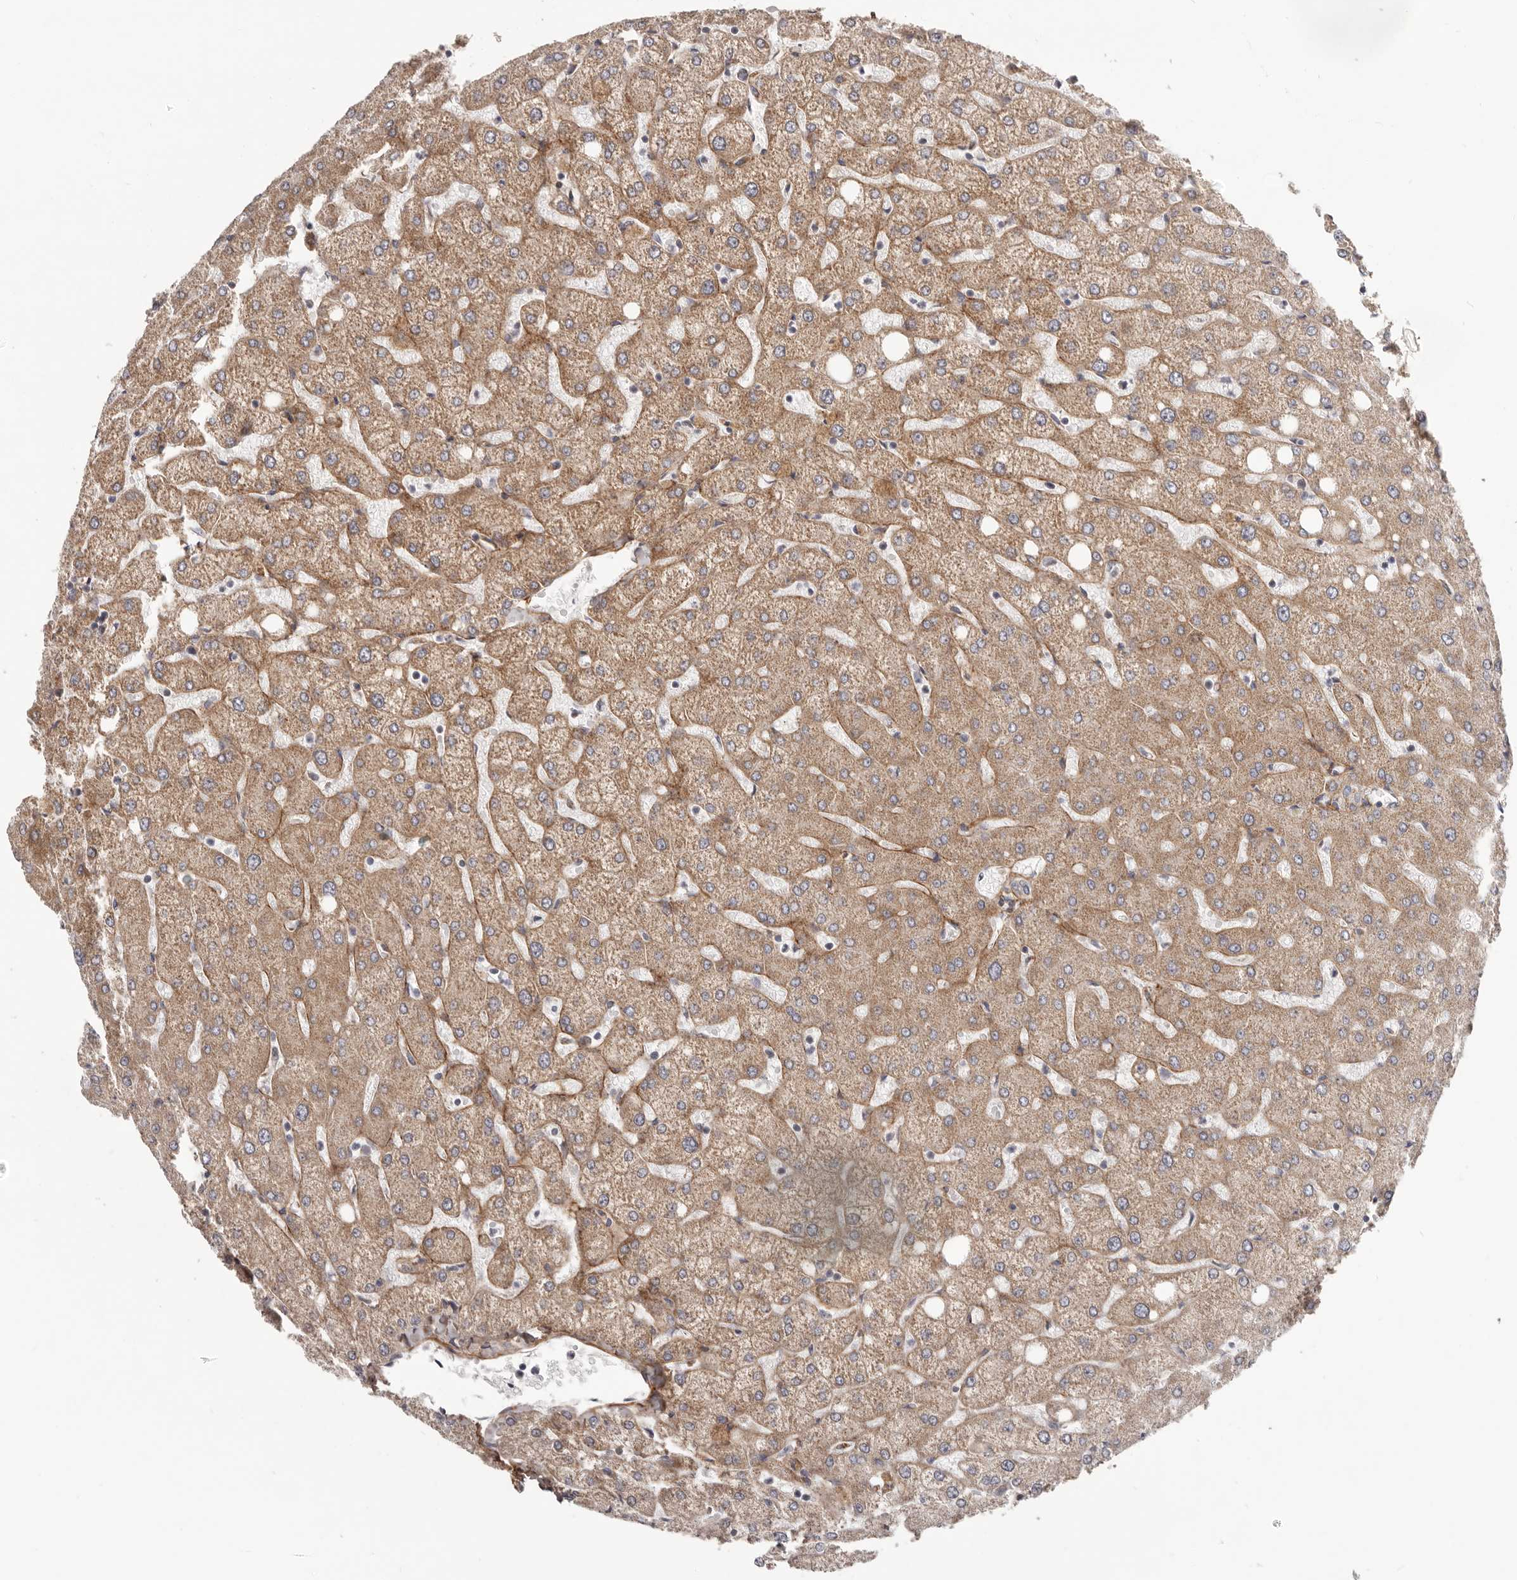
{"staining": {"intensity": "weak", "quantity": "<25%", "location": "cytoplasmic/membranous"}, "tissue": "liver", "cell_type": "Cholangiocytes", "image_type": "normal", "snomed": [{"axis": "morphology", "description": "Normal tissue, NOS"}, {"axis": "topography", "description": "Liver"}], "caption": "An immunohistochemistry micrograph of unremarkable liver is shown. There is no staining in cholangiocytes of liver.", "gene": "MRPS10", "patient": {"sex": "female", "age": 54}}